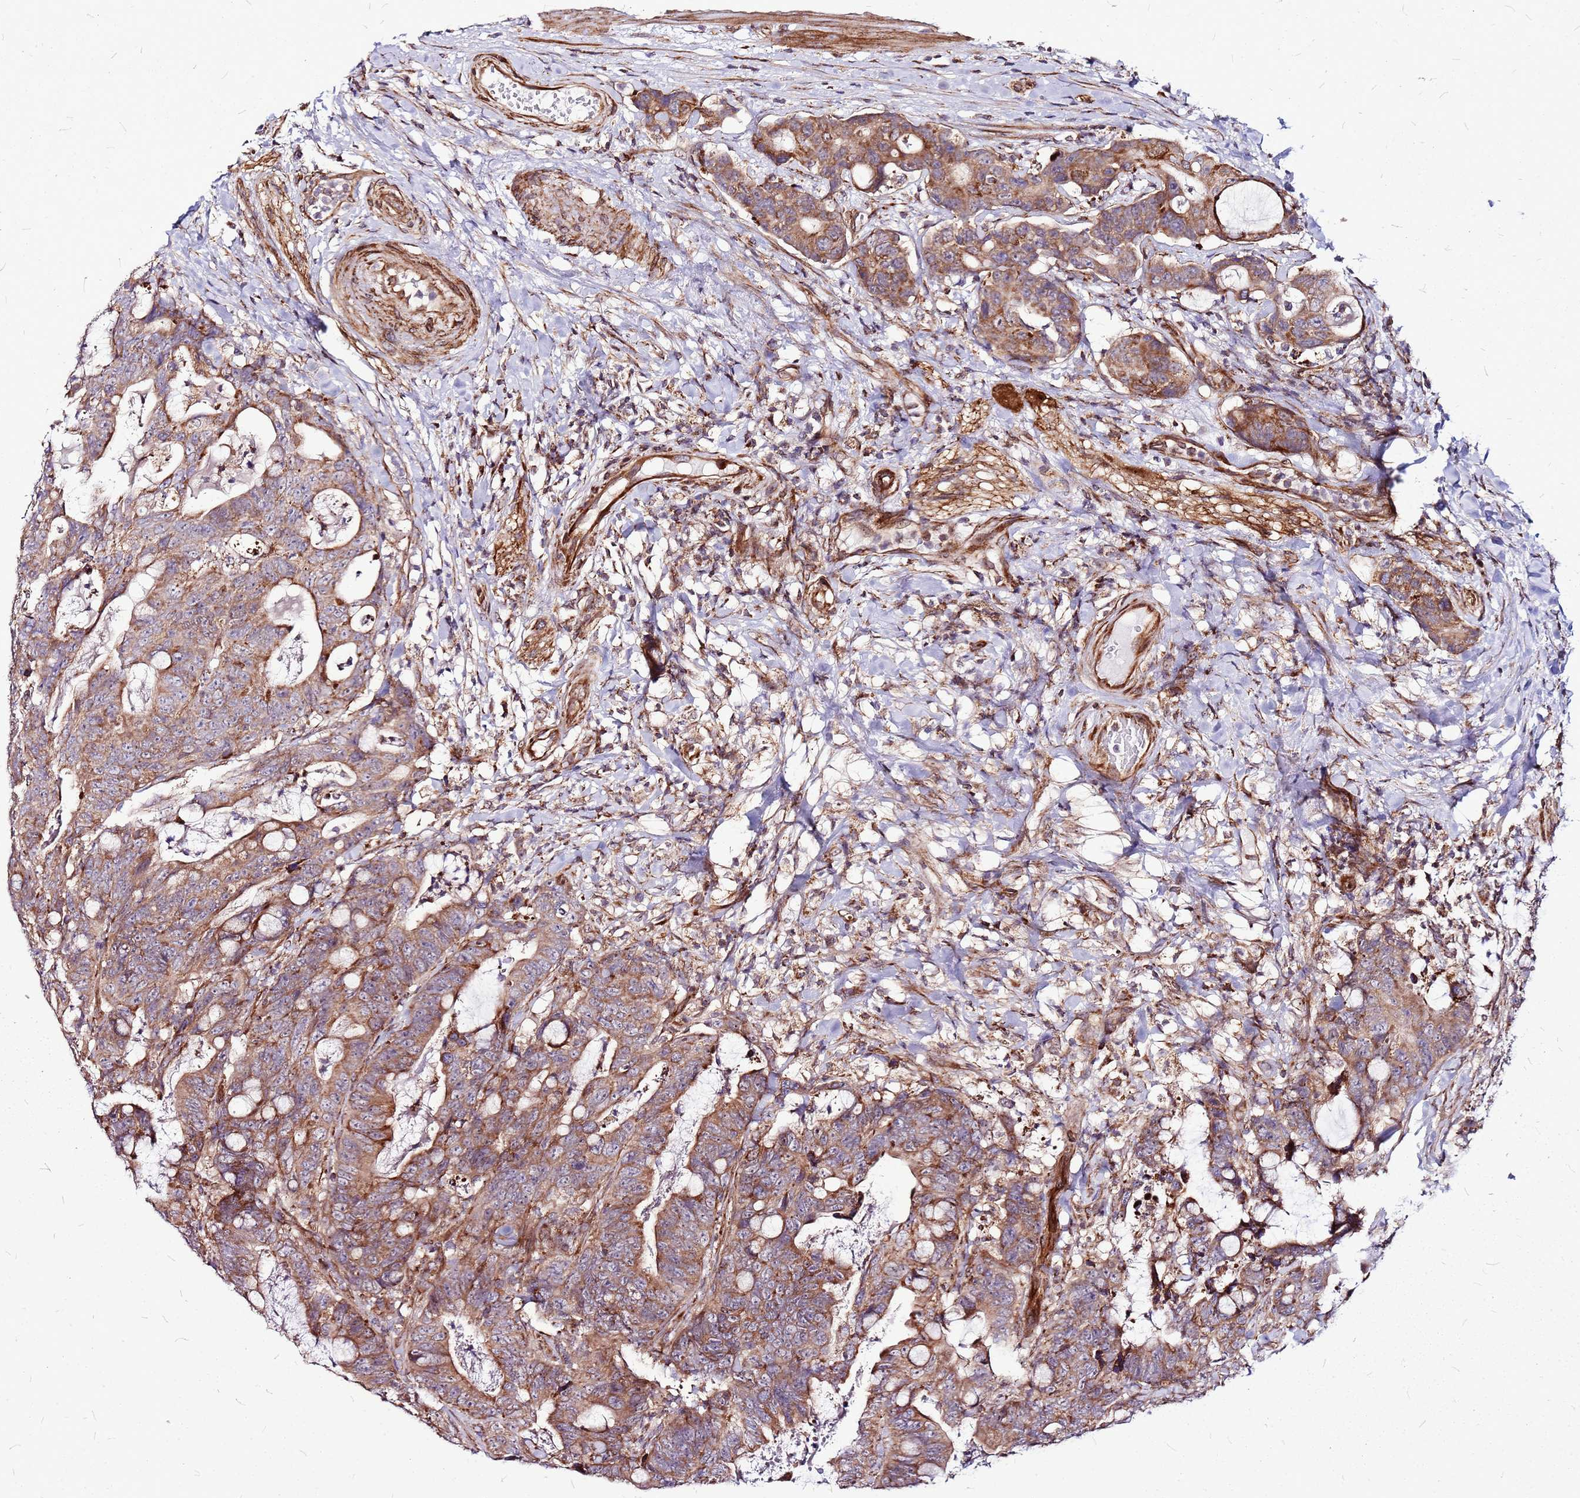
{"staining": {"intensity": "moderate", "quantity": ">75%", "location": "cytoplasmic/membranous"}, "tissue": "colorectal cancer", "cell_type": "Tumor cells", "image_type": "cancer", "snomed": [{"axis": "morphology", "description": "Adenocarcinoma, NOS"}, {"axis": "topography", "description": "Colon"}], "caption": "Immunohistochemical staining of colorectal cancer (adenocarcinoma) shows moderate cytoplasmic/membranous protein staining in approximately >75% of tumor cells.", "gene": "OR51T1", "patient": {"sex": "female", "age": 82}}